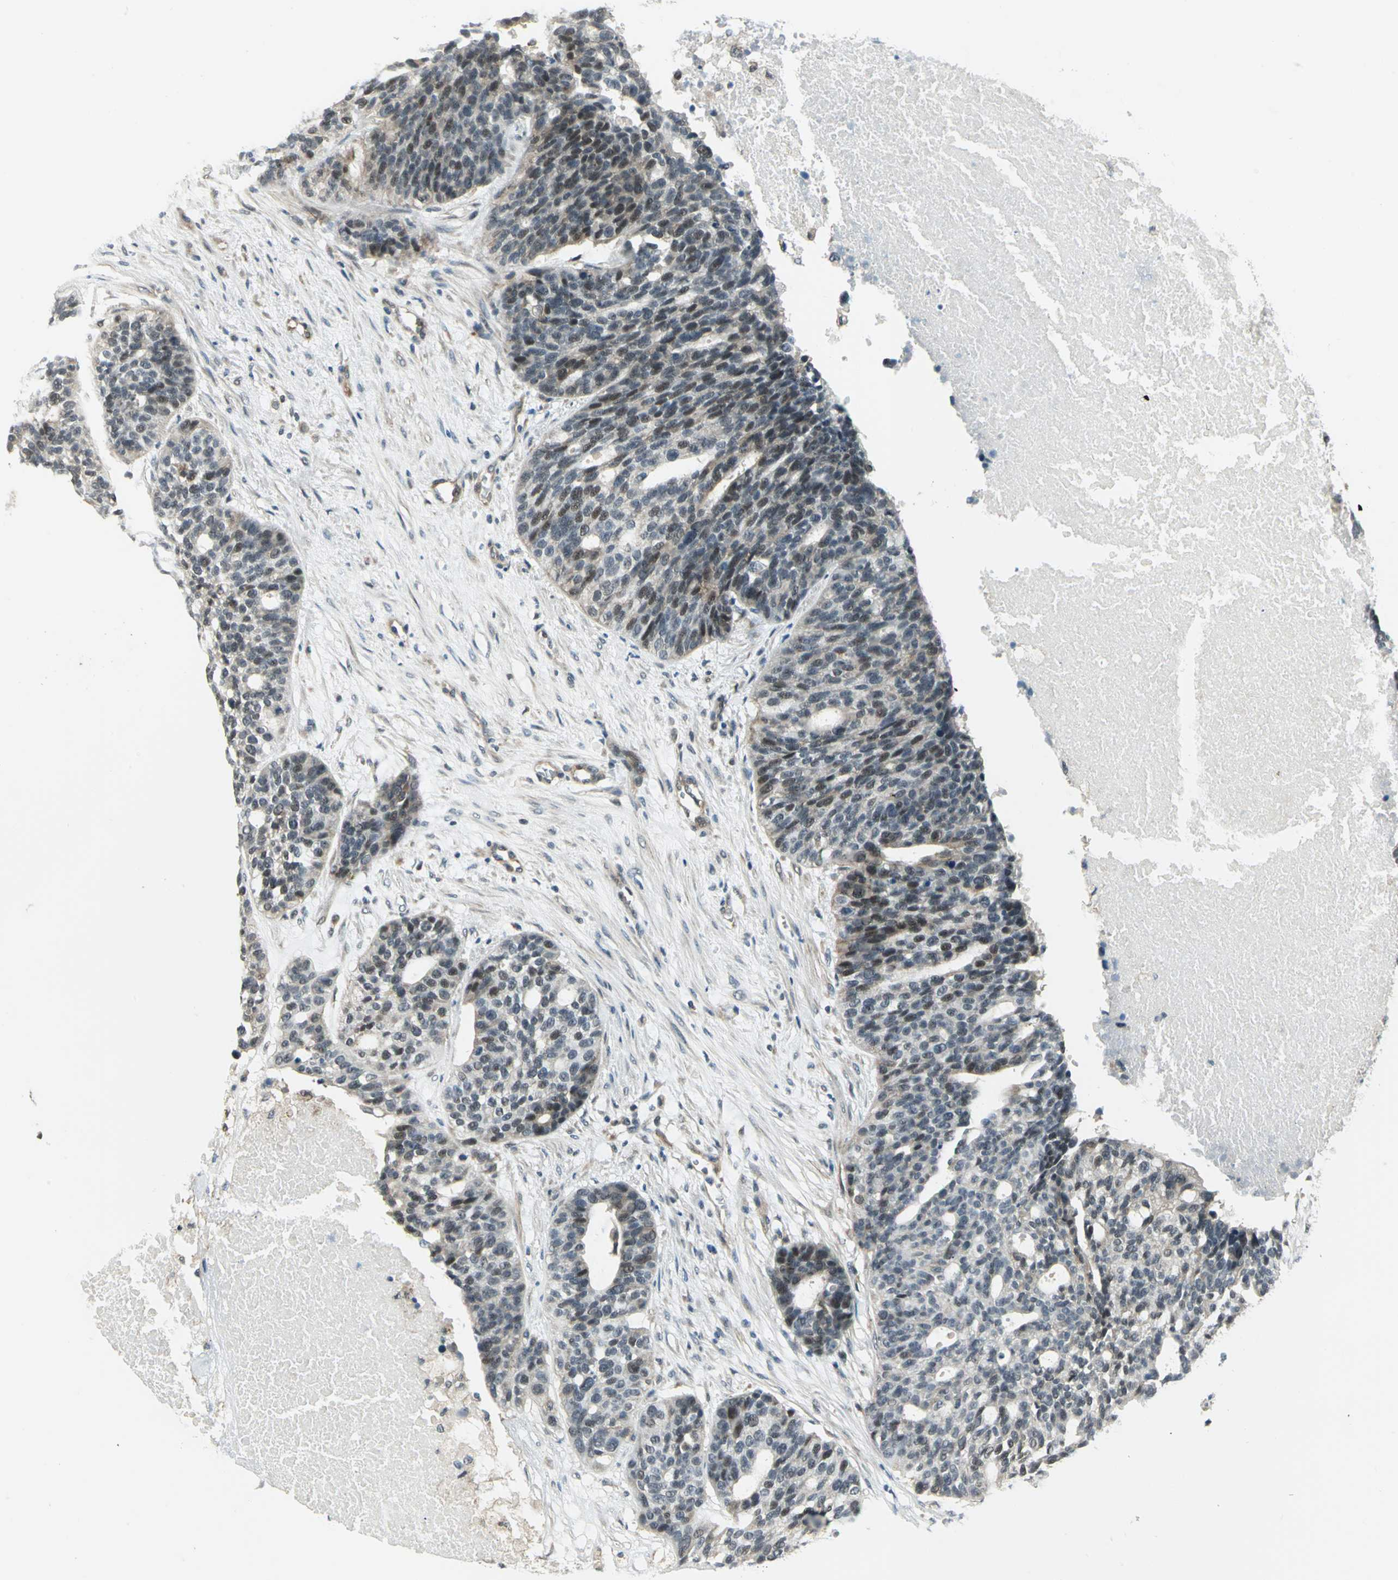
{"staining": {"intensity": "weak", "quantity": "25%-75%", "location": "cytoplasmic/membranous,nuclear"}, "tissue": "ovarian cancer", "cell_type": "Tumor cells", "image_type": "cancer", "snomed": [{"axis": "morphology", "description": "Cystadenocarcinoma, serous, NOS"}, {"axis": "topography", "description": "Ovary"}], "caption": "IHC staining of ovarian cancer (serous cystadenocarcinoma), which exhibits low levels of weak cytoplasmic/membranous and nuclear positivity in about 25%-75% of tumor cells indicating weak cytoplasmic/membranous and nuclear protein expression. The staining was performed using DAB (brown) for protein detection and nuclei were counterstained in hematoxylin (blue).", "gene": "PLAGL2", "patient": {"sex": "female", "age": 59}}